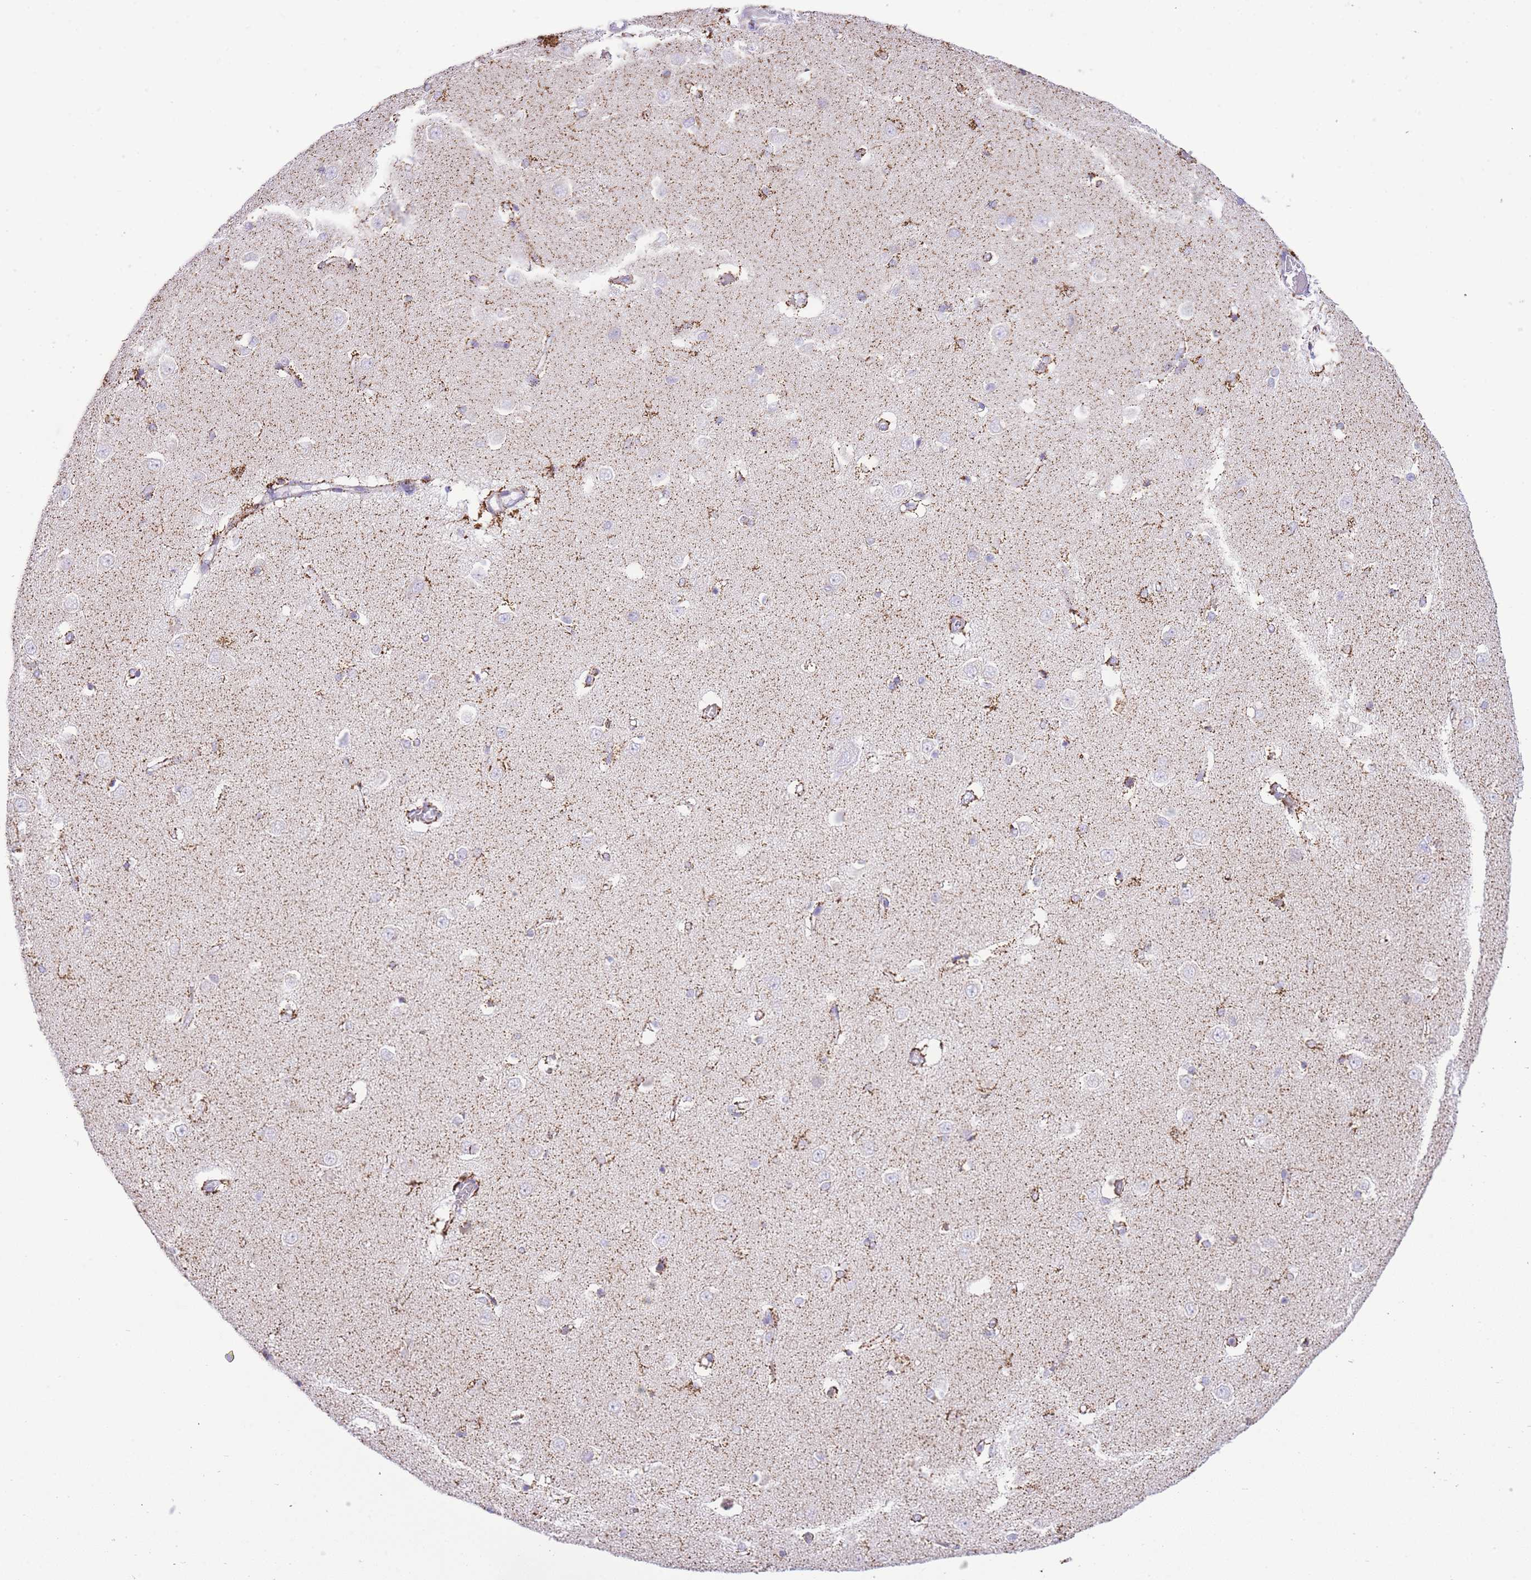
{"staining": {"intensity": "moderate", "quantity": ">75%", "location": "cytoplasmic/membranous"}, "tissue": "caudate", "cell_type": "Glial cells", "image_type": "normal", "snomed": [{"axis": "morphology", "description": "Normal tissue, NOS"}, {"axis": "topography", "description": "Lateral ventricle wall"}], "caption": "IHC micrograph of benign caudate stained for a protein (brown), which reveals medium levels of moderate cytoplasmic/membranous staining in approximately >75% of glial cells.", "gene": "ACSM4", "patient": {"sex": "male", "age": 37}}